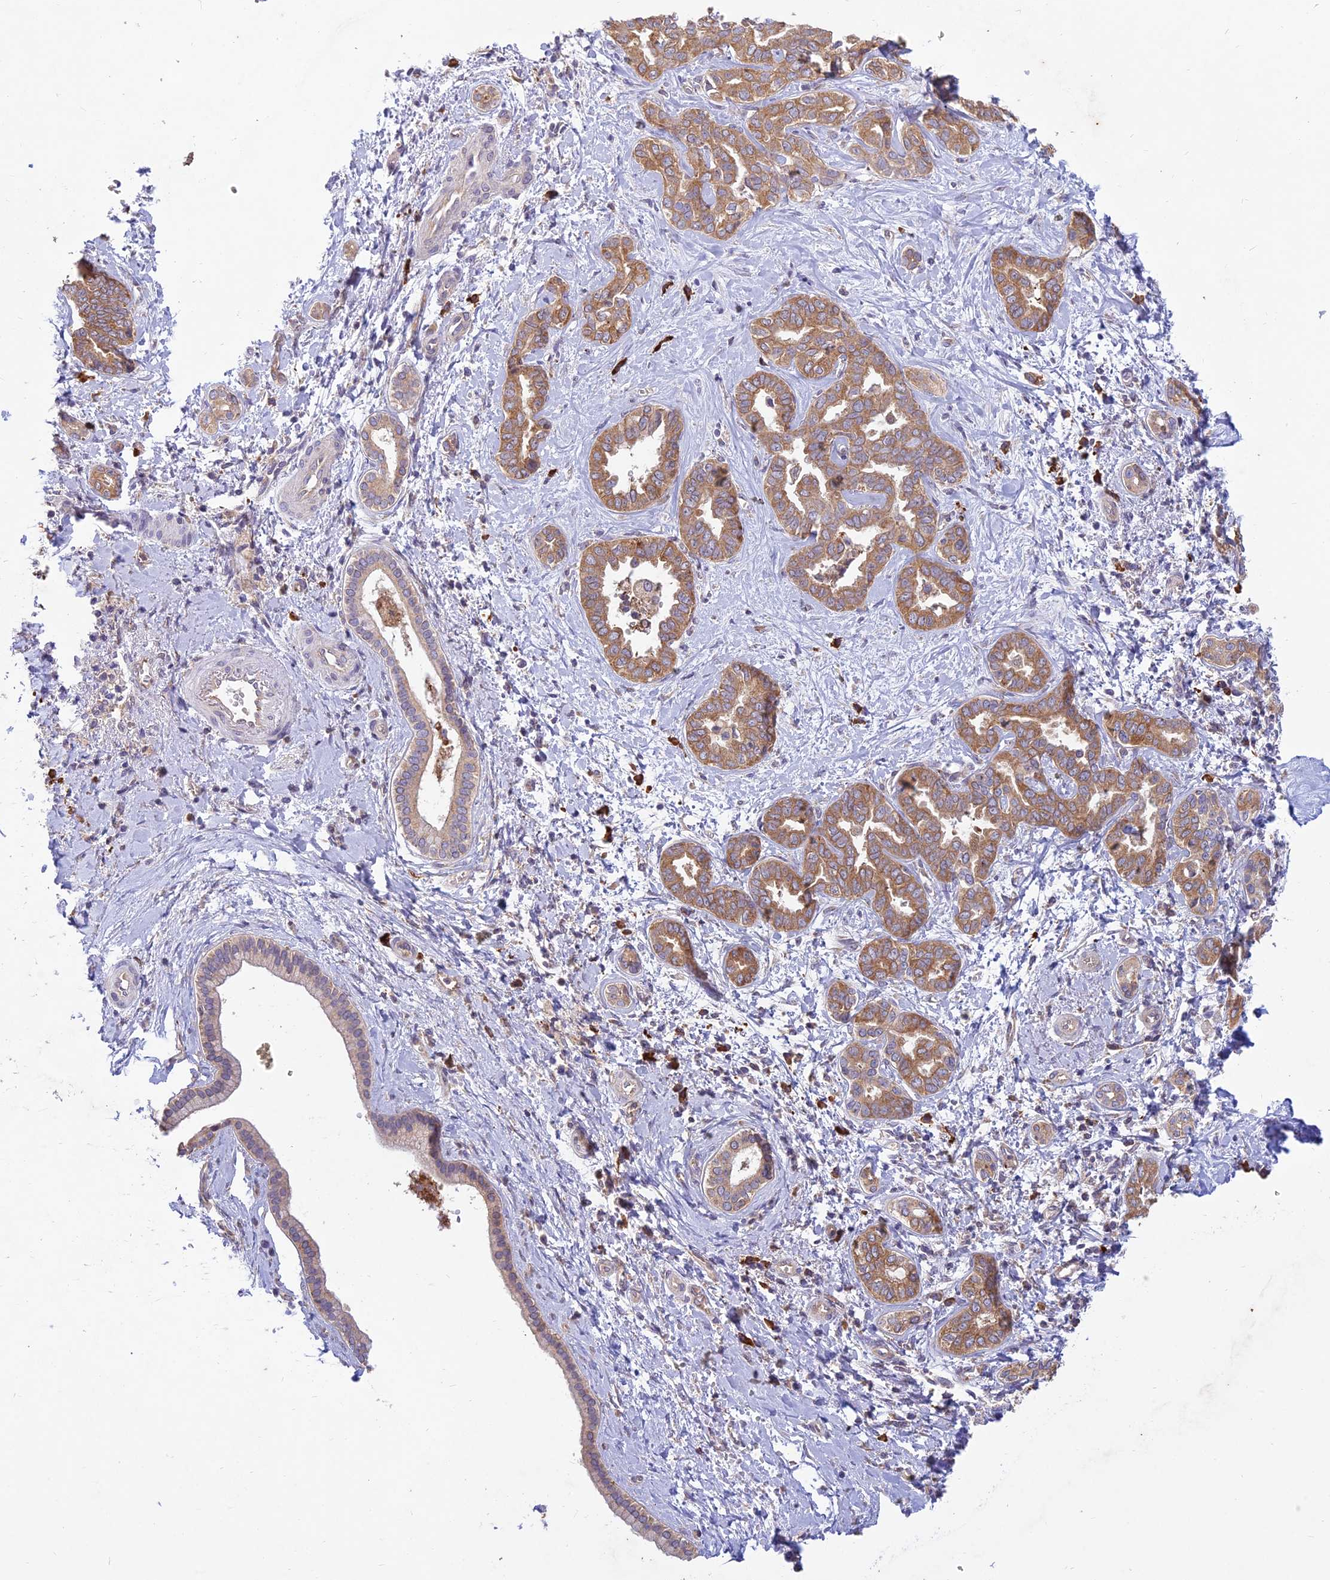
{"staining": {"intensity": "moderate", "quantity": ">75%", "location": "cytoplasmic/membranous"}, "tissue": "liver cancer", "cell_type": "Tumor cells", "image_type": "cancer", "snomed": [{"axis": "morphology", "description": "Cholangiocarcinoma"}, {"axis": "topography", "description": "Liver"}], "caption": "A brown stain labels moderate cytoplasmic/membranous expression of a protein in liver cholangiocarcinoma tumor cells.", "gene": "NXNL2", "patient": {"sex": "female", "age": 77}}